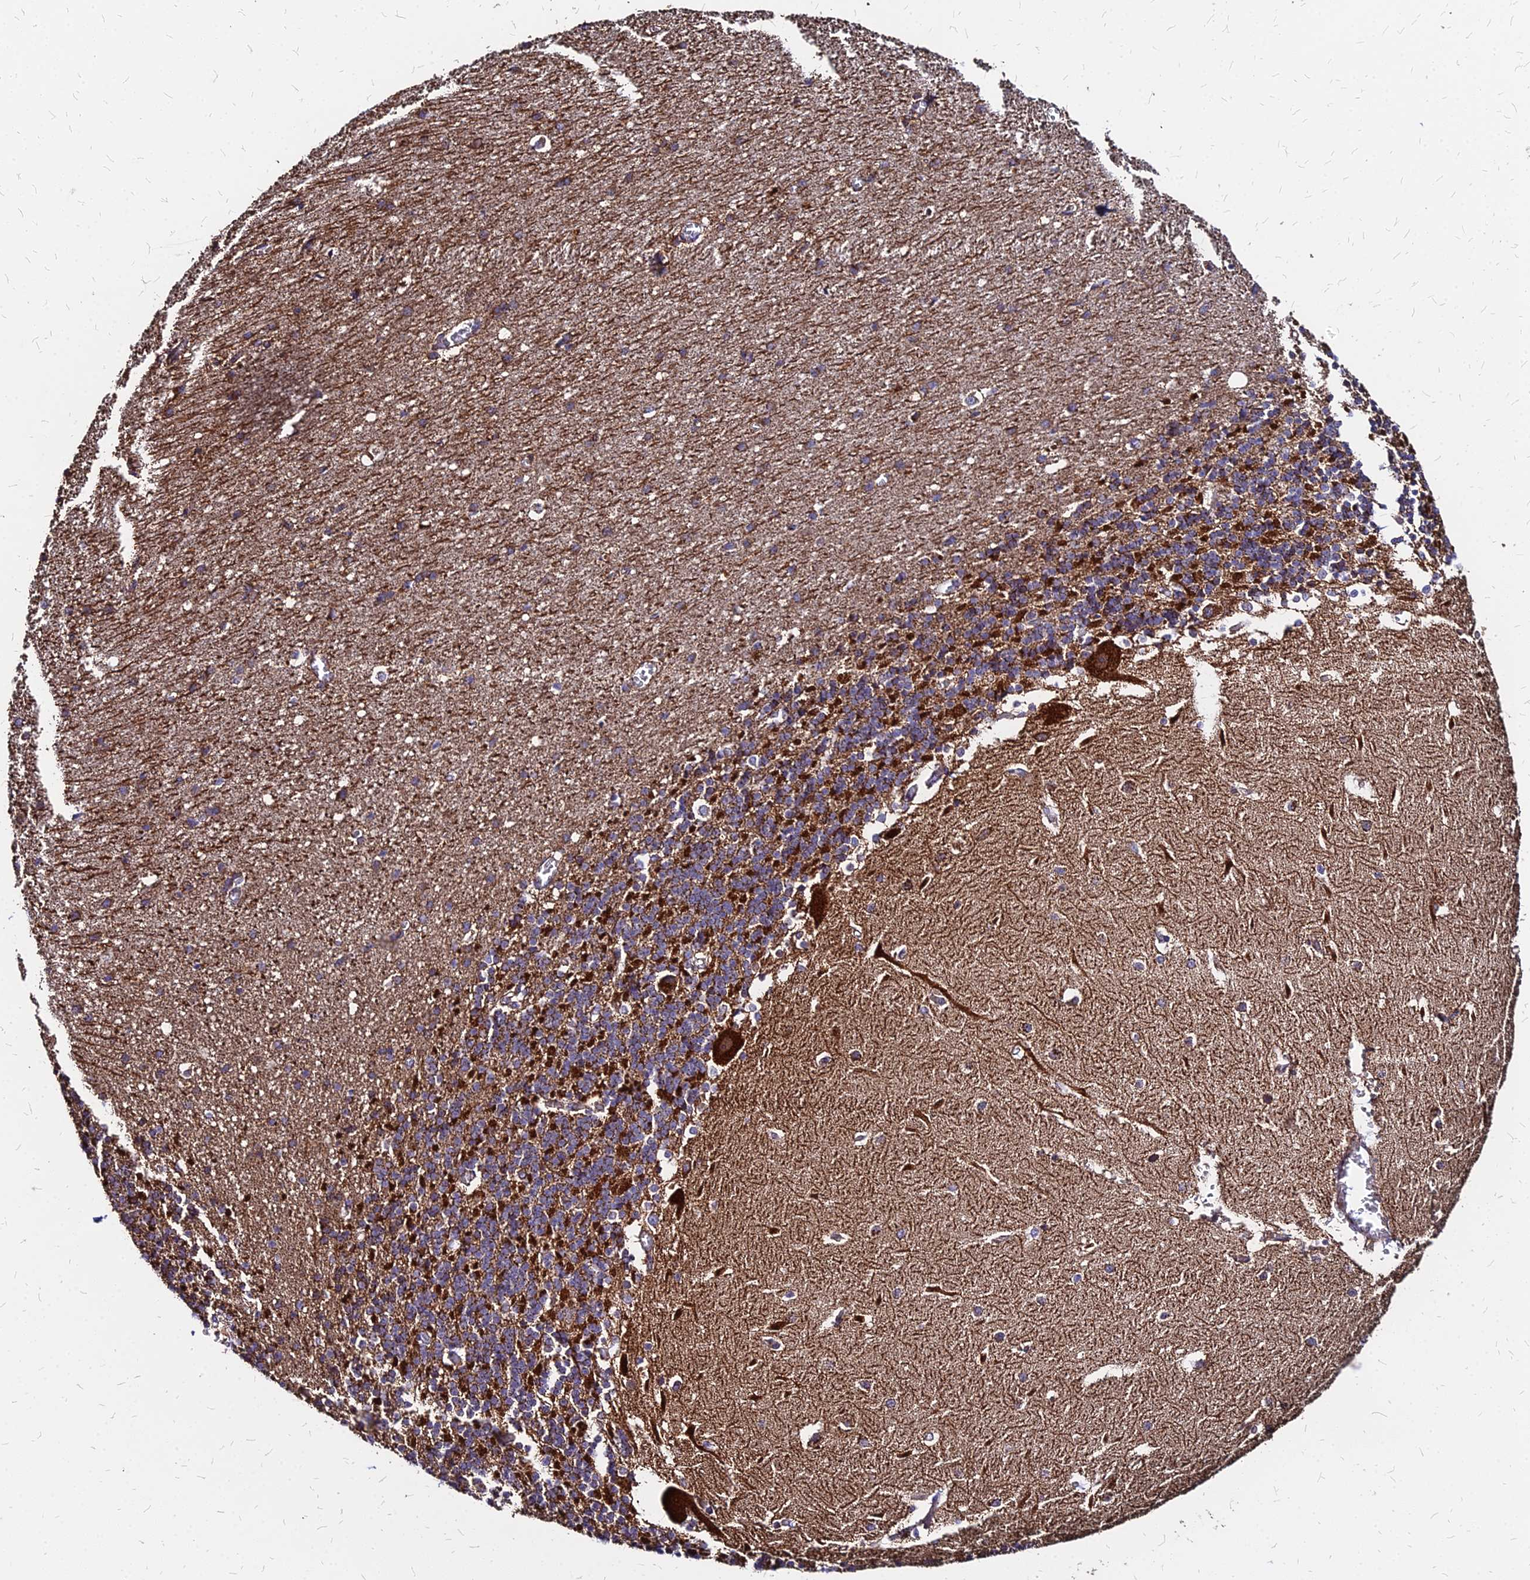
{"staining": {"intensity": "strong", "quantity": "25%-75%", "location": "cytoplasmic/membranous"}, "tissue": "cerebellum", "cell_type": "Cells in granular layer", "image_type": "normal", "snomed": [{"axis": "morphology", "description": "Normal tissue, NOS"}, {"axis": "topography", "description": "Cerebellum"}], "caption": "Strong cytoplasmic/membranous protein staining is identified in approximately 25%-75% of cells in granular layer in cerebellum. (brown staining indicates protein expression, while blue staining denotes nuclei).", "gene": "DLD", "patient": {"sex": "male", "age": 37}}